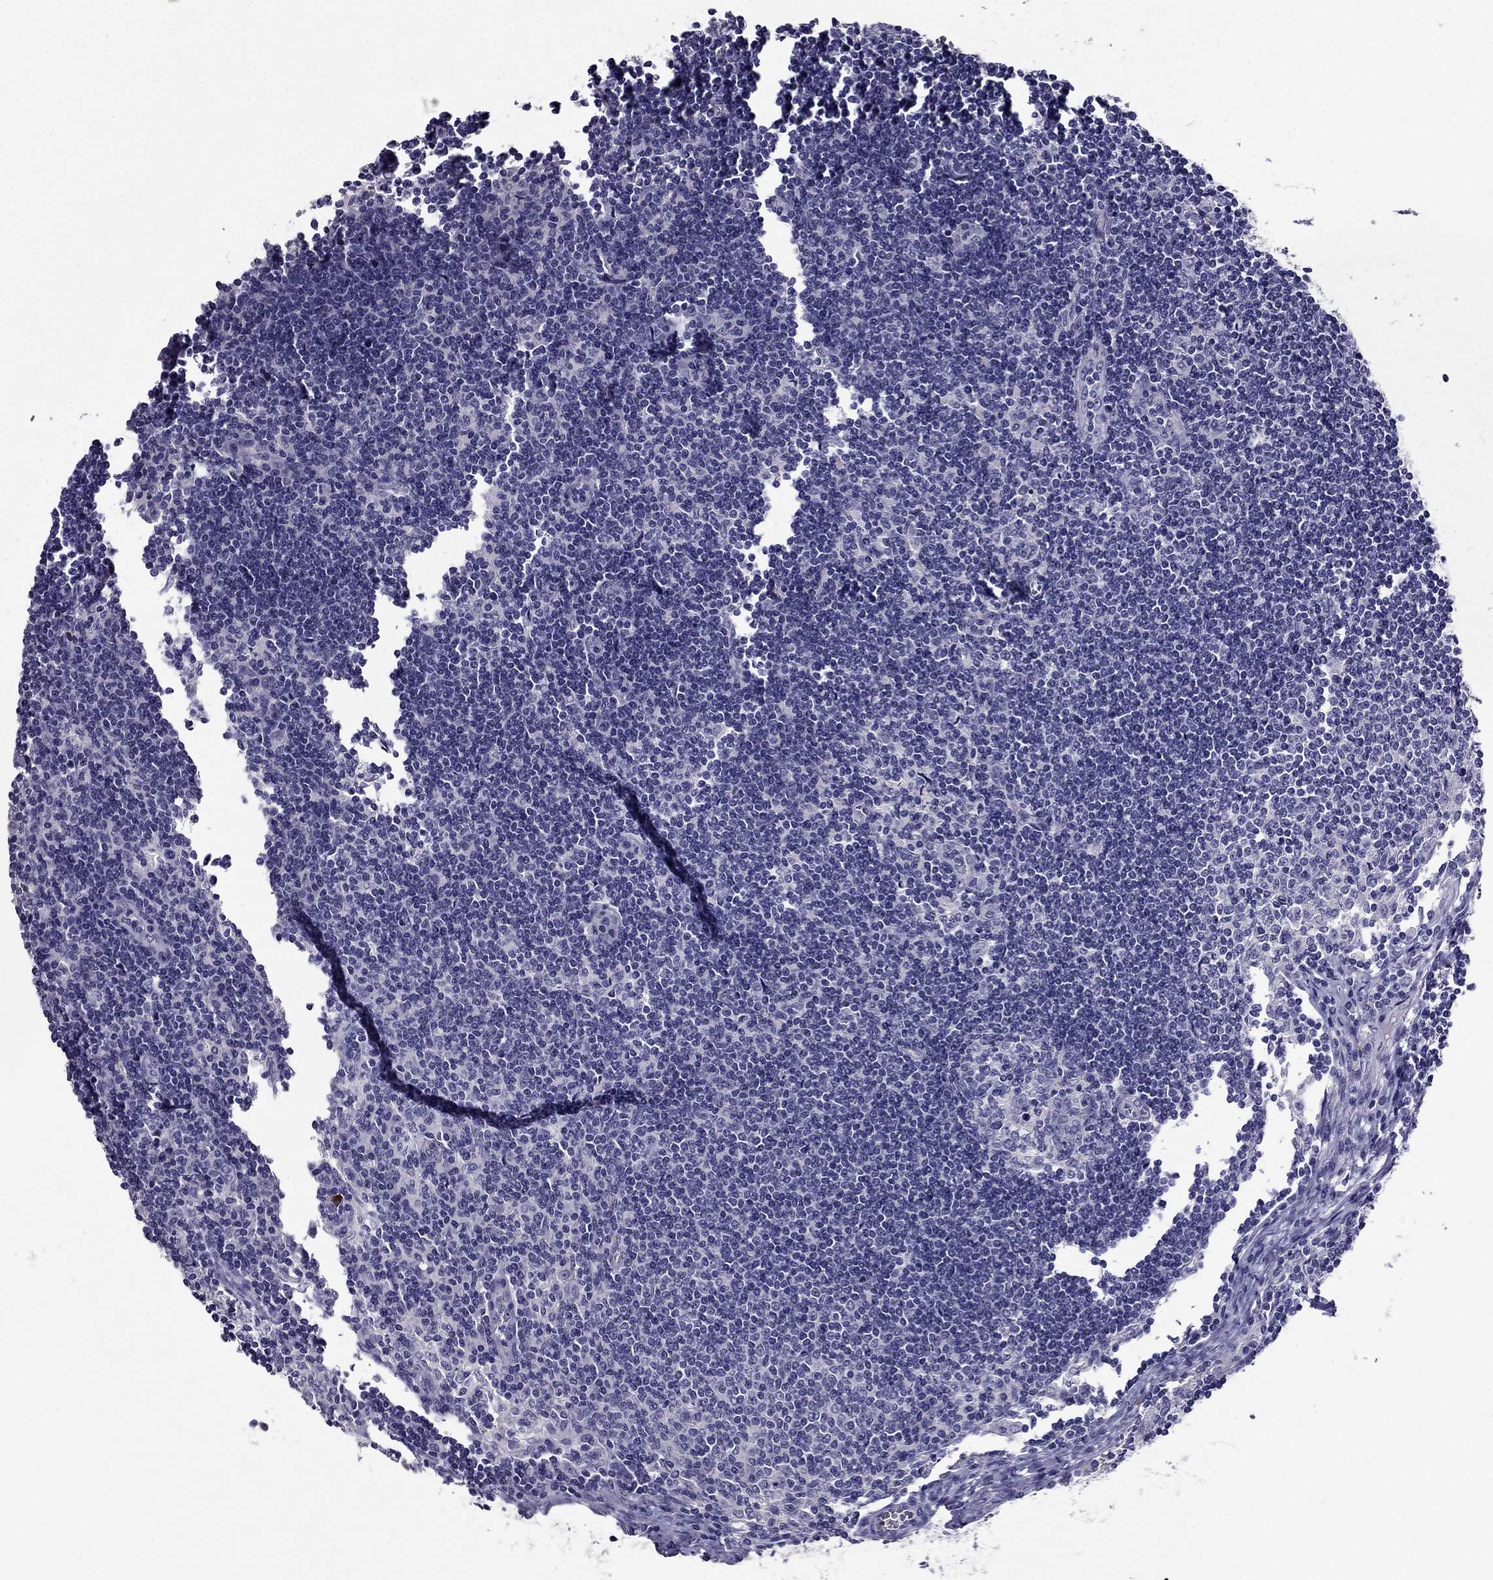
{"staining": {"intensity": "negative", "quantity": "none", "location": "none"}, "tissue": "lymph node", "cell_type": "Germinal center cells", "image_type": "normal", "snomed": [{"axis": "morphology", "description": "Normal tissue, NOS"}, {"axis": "topography", "description": "Lymph node"}], "caption": "A micrograph of human lymph node is negative for staining in germinal center cells. Brightfield microscopy of immunohistochemistry (IHC) stained with DAB (brown) and hematoxylin (blue), captured at high magnification.", "gene": "DUSP15", "patient": {"sex": "male", "age": 59}}